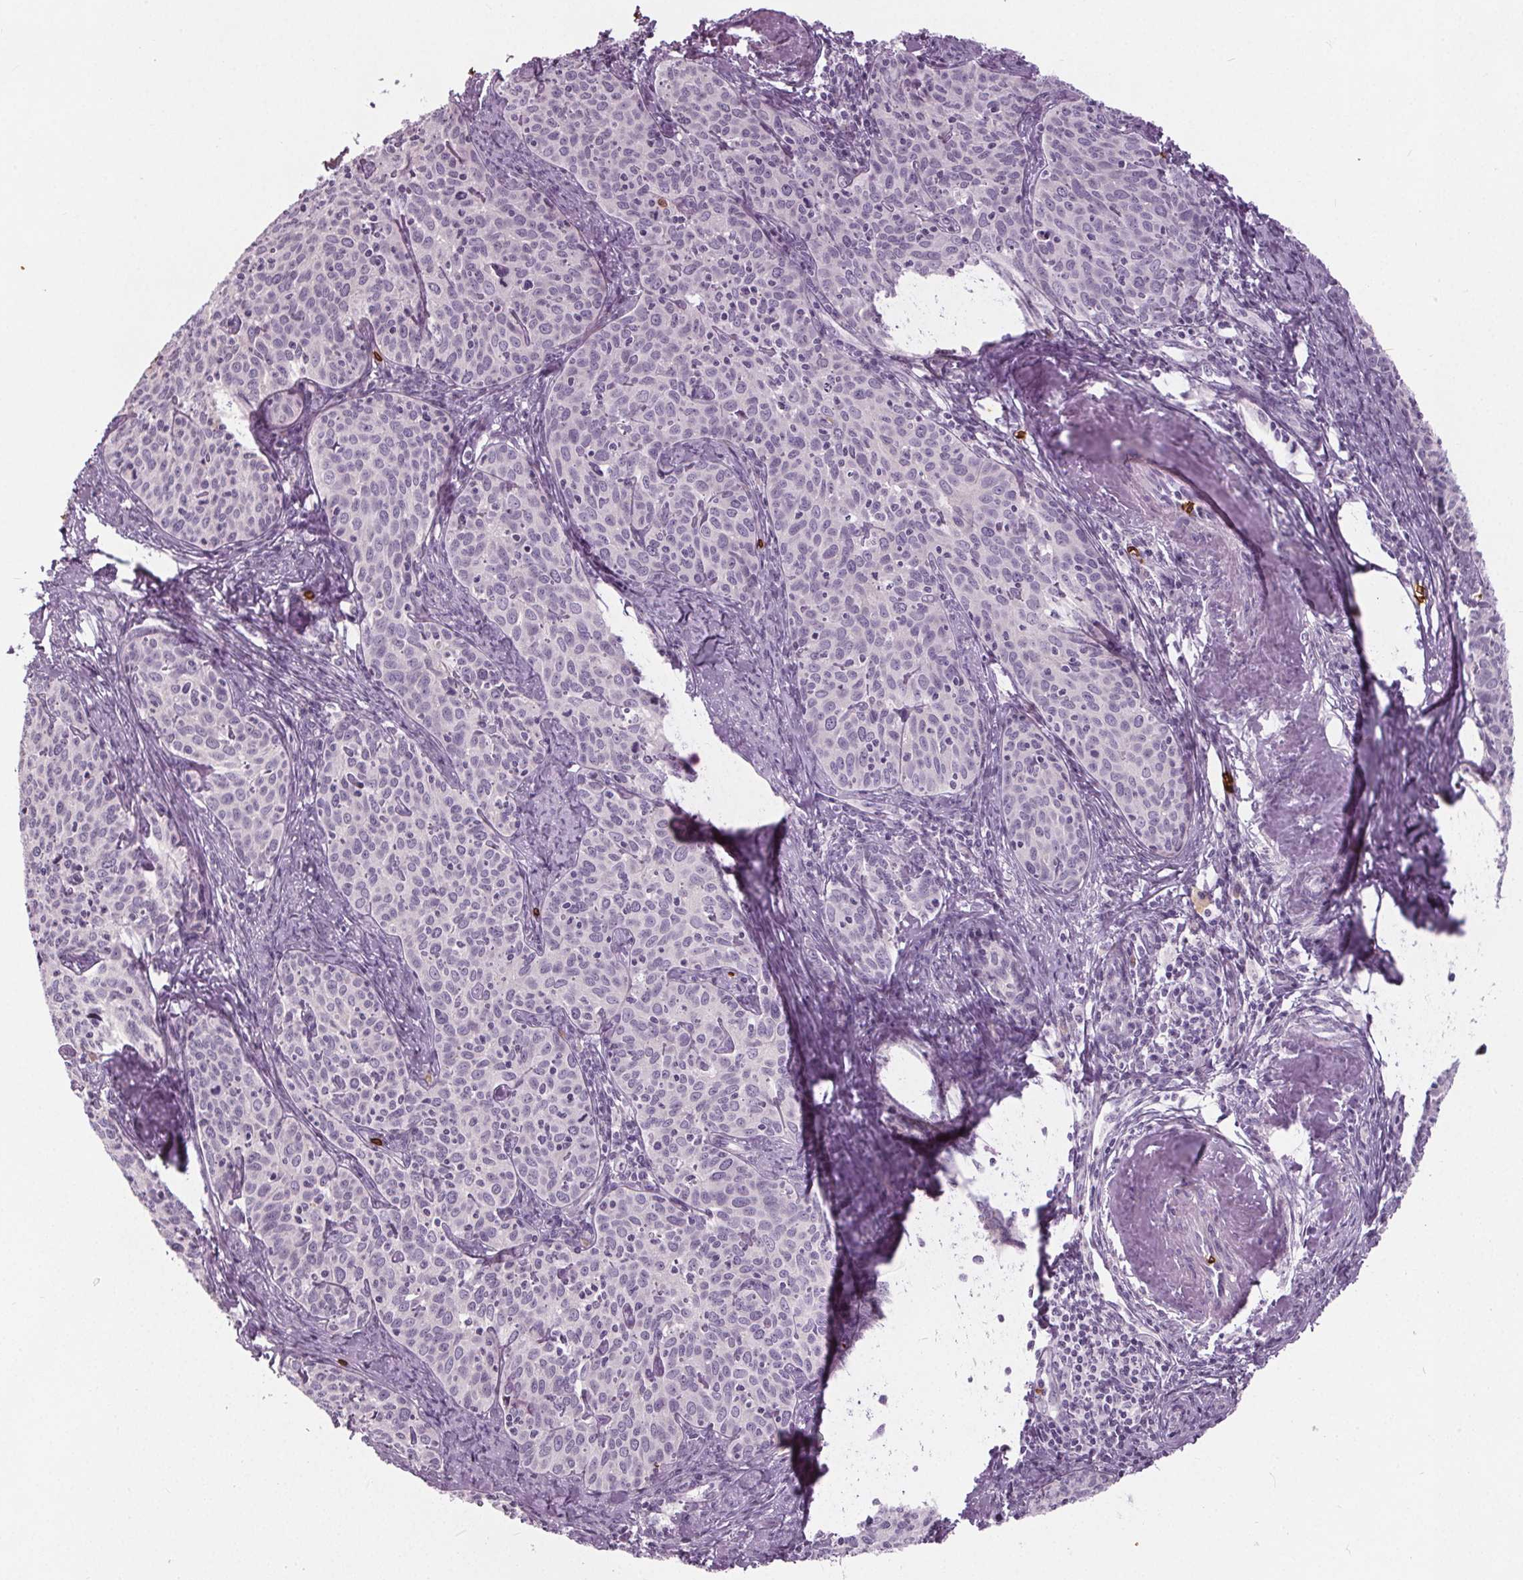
{"staining": {"intensity": "negative", "quantity": "none", "location": "none"}, "tissue": "cervical cancer", "cell_type": "Tumor cells", "image_type": "cancer", "snomed": [{"axis": "morphology", "description": "Squamous cell carcinoma, NOS"}, {"axis": "topography", "description": "Cervix"}], "caption": "Cervical cancer was stained to show a protein in brown. There is no significant positivity in tumor cells.", "gene": "SLC4A1", "patient": {"sex": "female", "age": 62}}